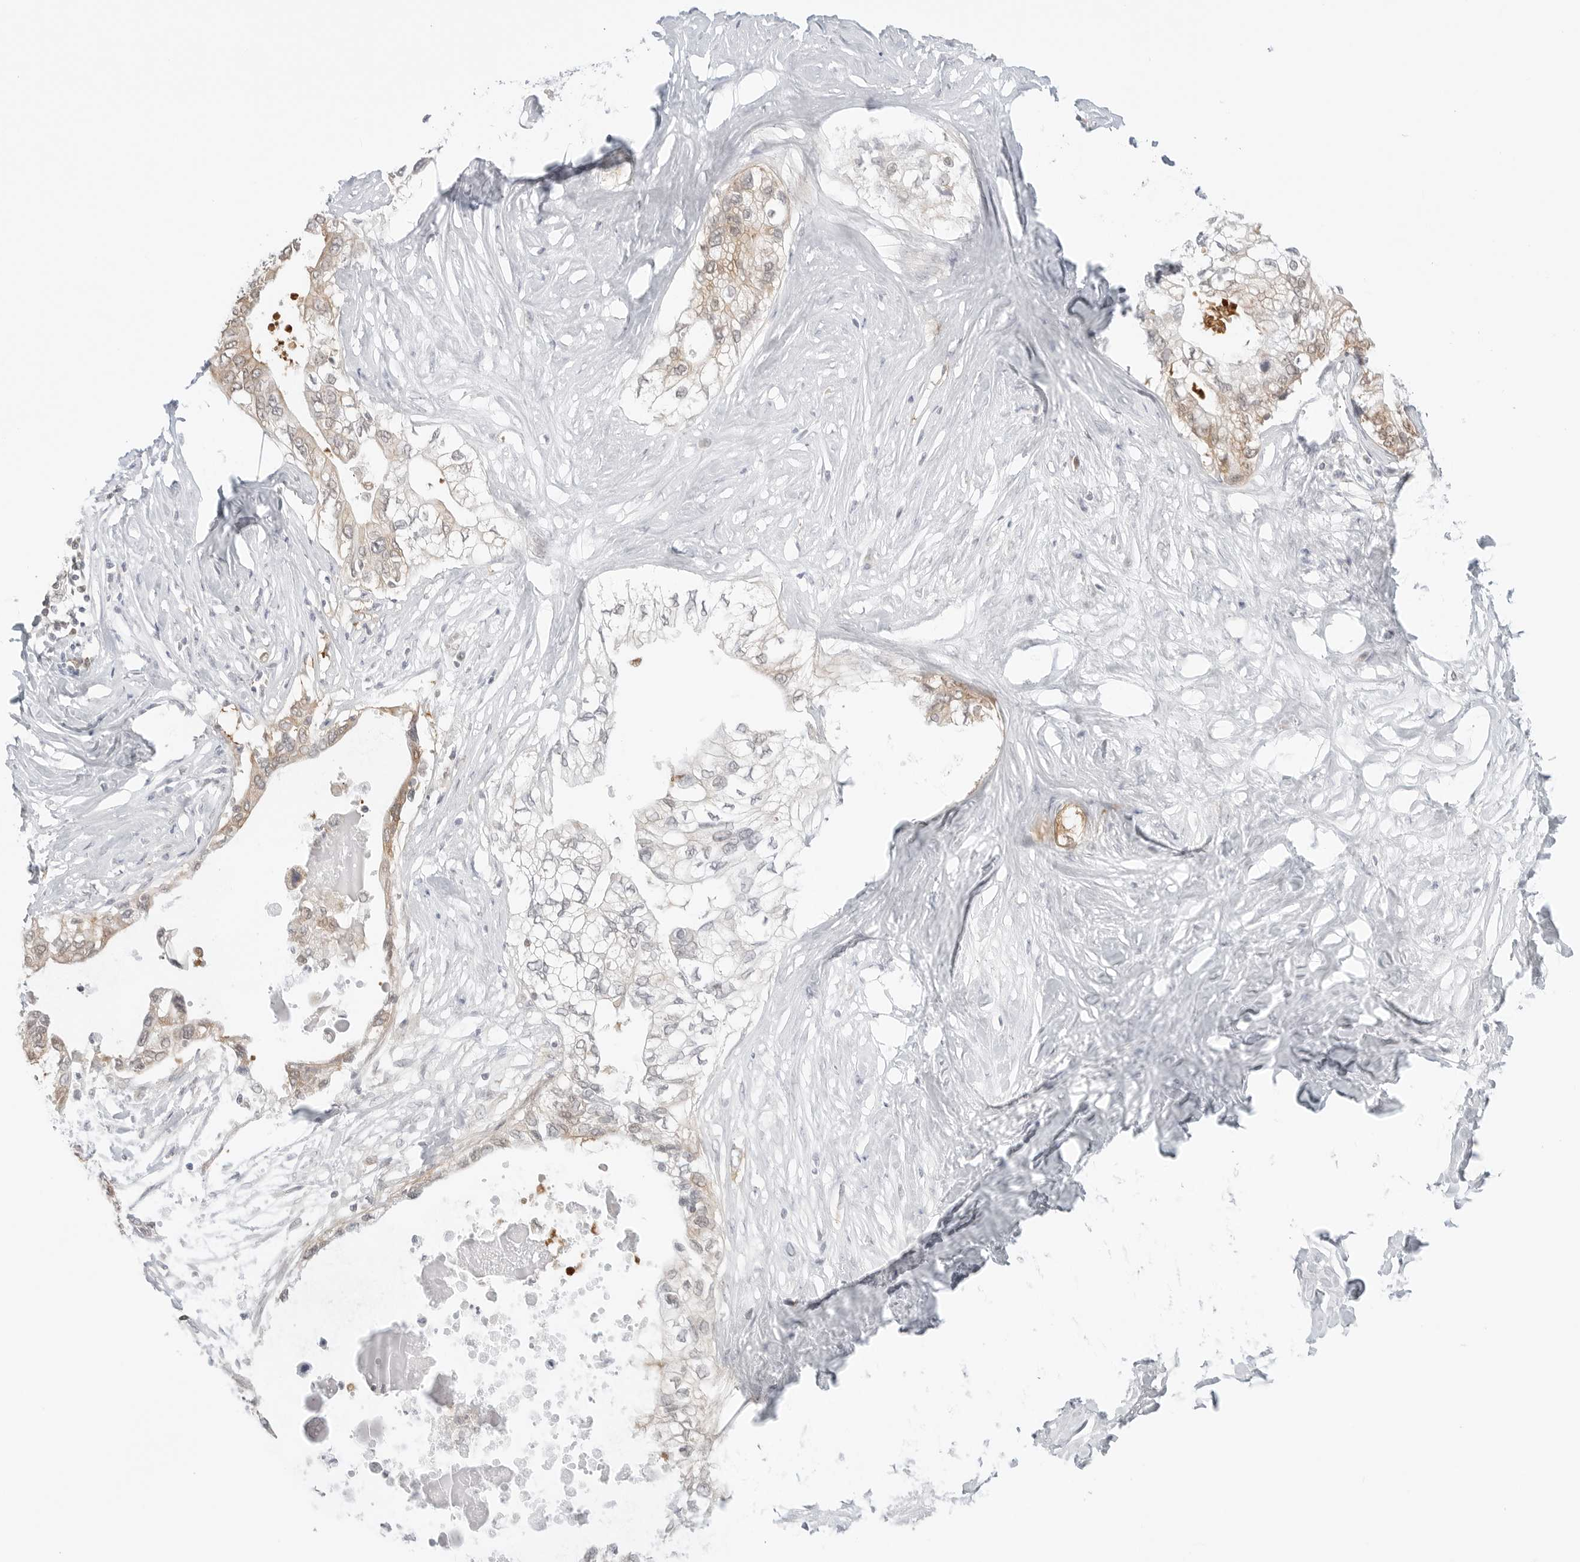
{"staining": {"intensity": "moderate", "quantity": "<25%", "location": "cytoplasmic/membranous"}, "tissue": "pancreatic cancer", "cell_type": "Tumor cells", "image_type": "cancer", "snomed": [{"axis": "morphology", "description": "Normal tissue, NOS"}, {"axis": "morphology", "description": "Adenocarcinoma, NOS"}, {"axis": "topography", "description": "Pancreas"}, {"axis": "topography", "description": "Peripheral nerve tissue"}], "caption": "Immunohistochemistry of pancreatic cancer shows low levels of moderate cytoplasmic/membranous positivity in about <25% of tumor cells. The staining is performed using DAB brown chromogen to label protein expression. The nuclei are counter-stained blue using hematoxylin.", "gene": "NUDC", "patient": {"sex": "male", "age": 59}}